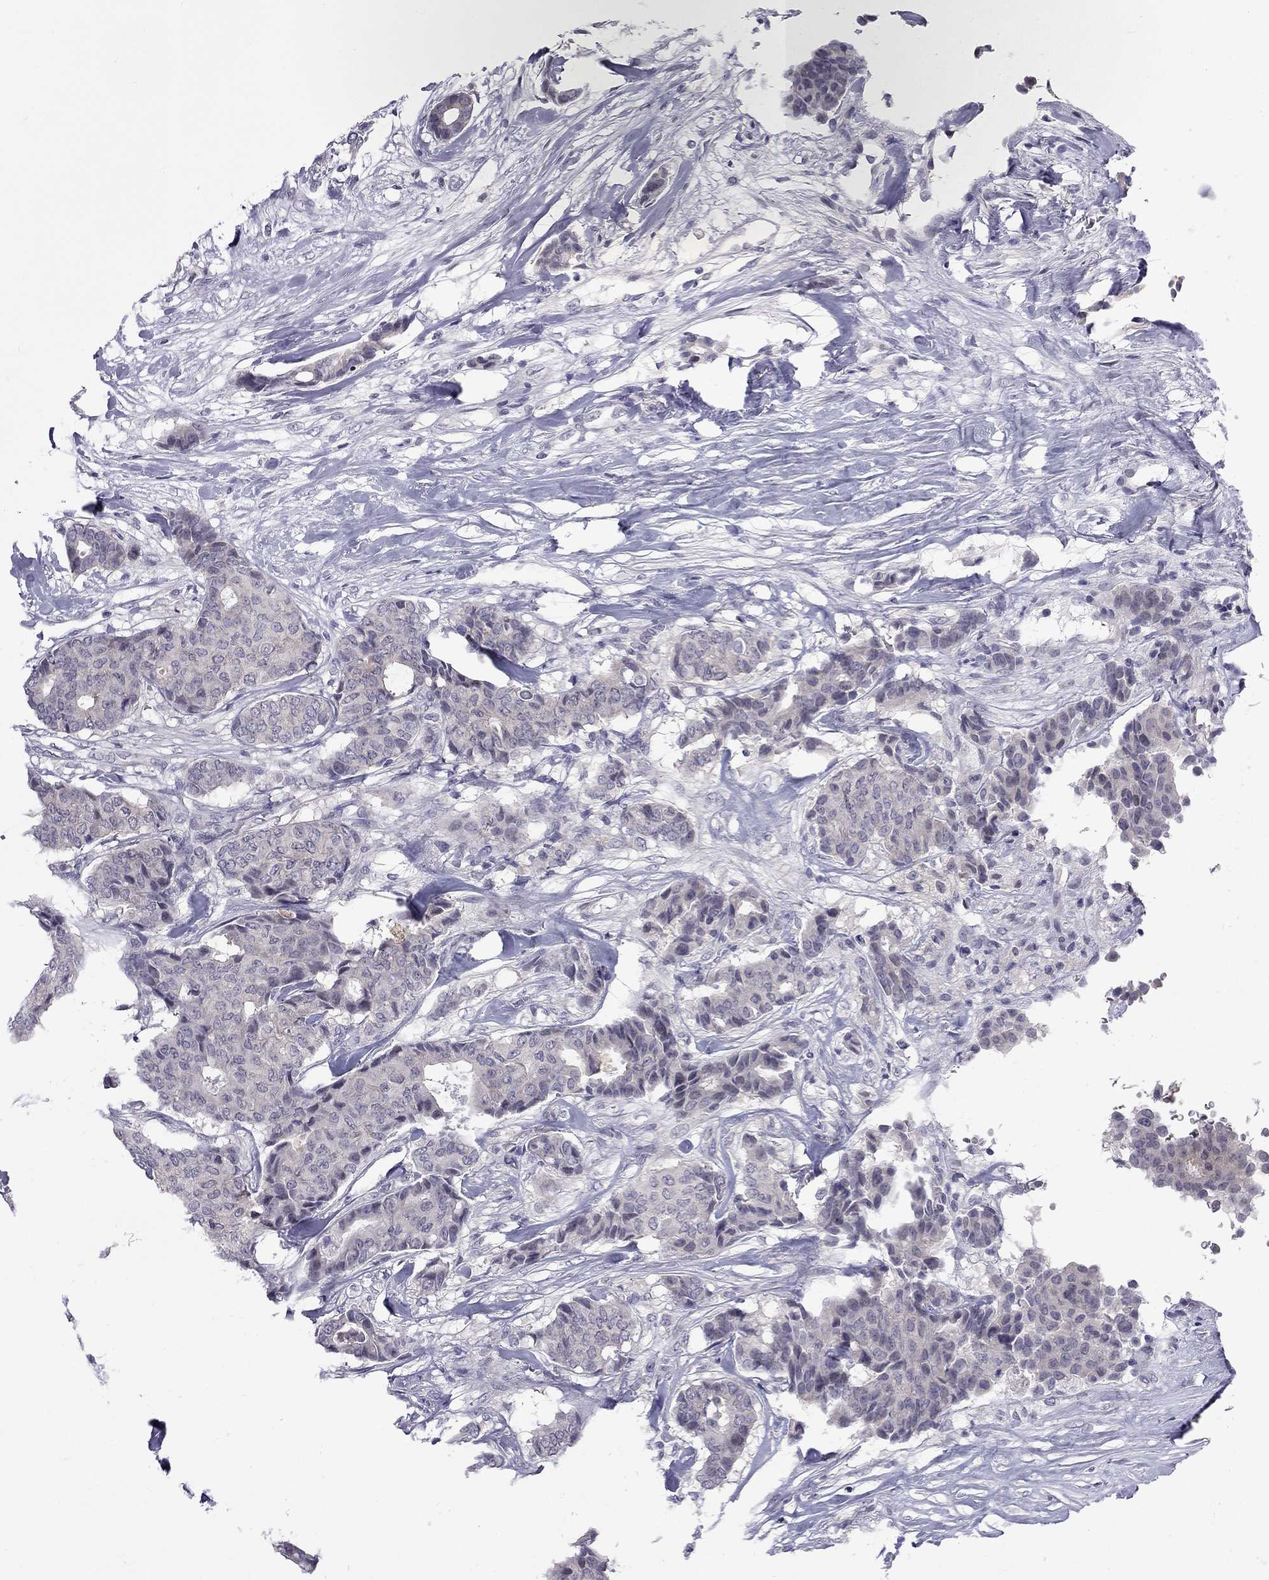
{"staining": {"intensity": "negative", "quantity": "none", "location": "none"}, "tissue": "breast cancer", "cell_type": "Tumor cells", "image_type": "cancer", "snomed": [{"axis": "morphology", "description": "Duct carcinoma"}, {"axis": "topography", "description": "Breast"}], "caption": "Breast cancer was stained to show a protein in brown. There is no significant expression in tumor cells.", "gene": "RTL9", "patient": {"sex": "female", "age": 75}}